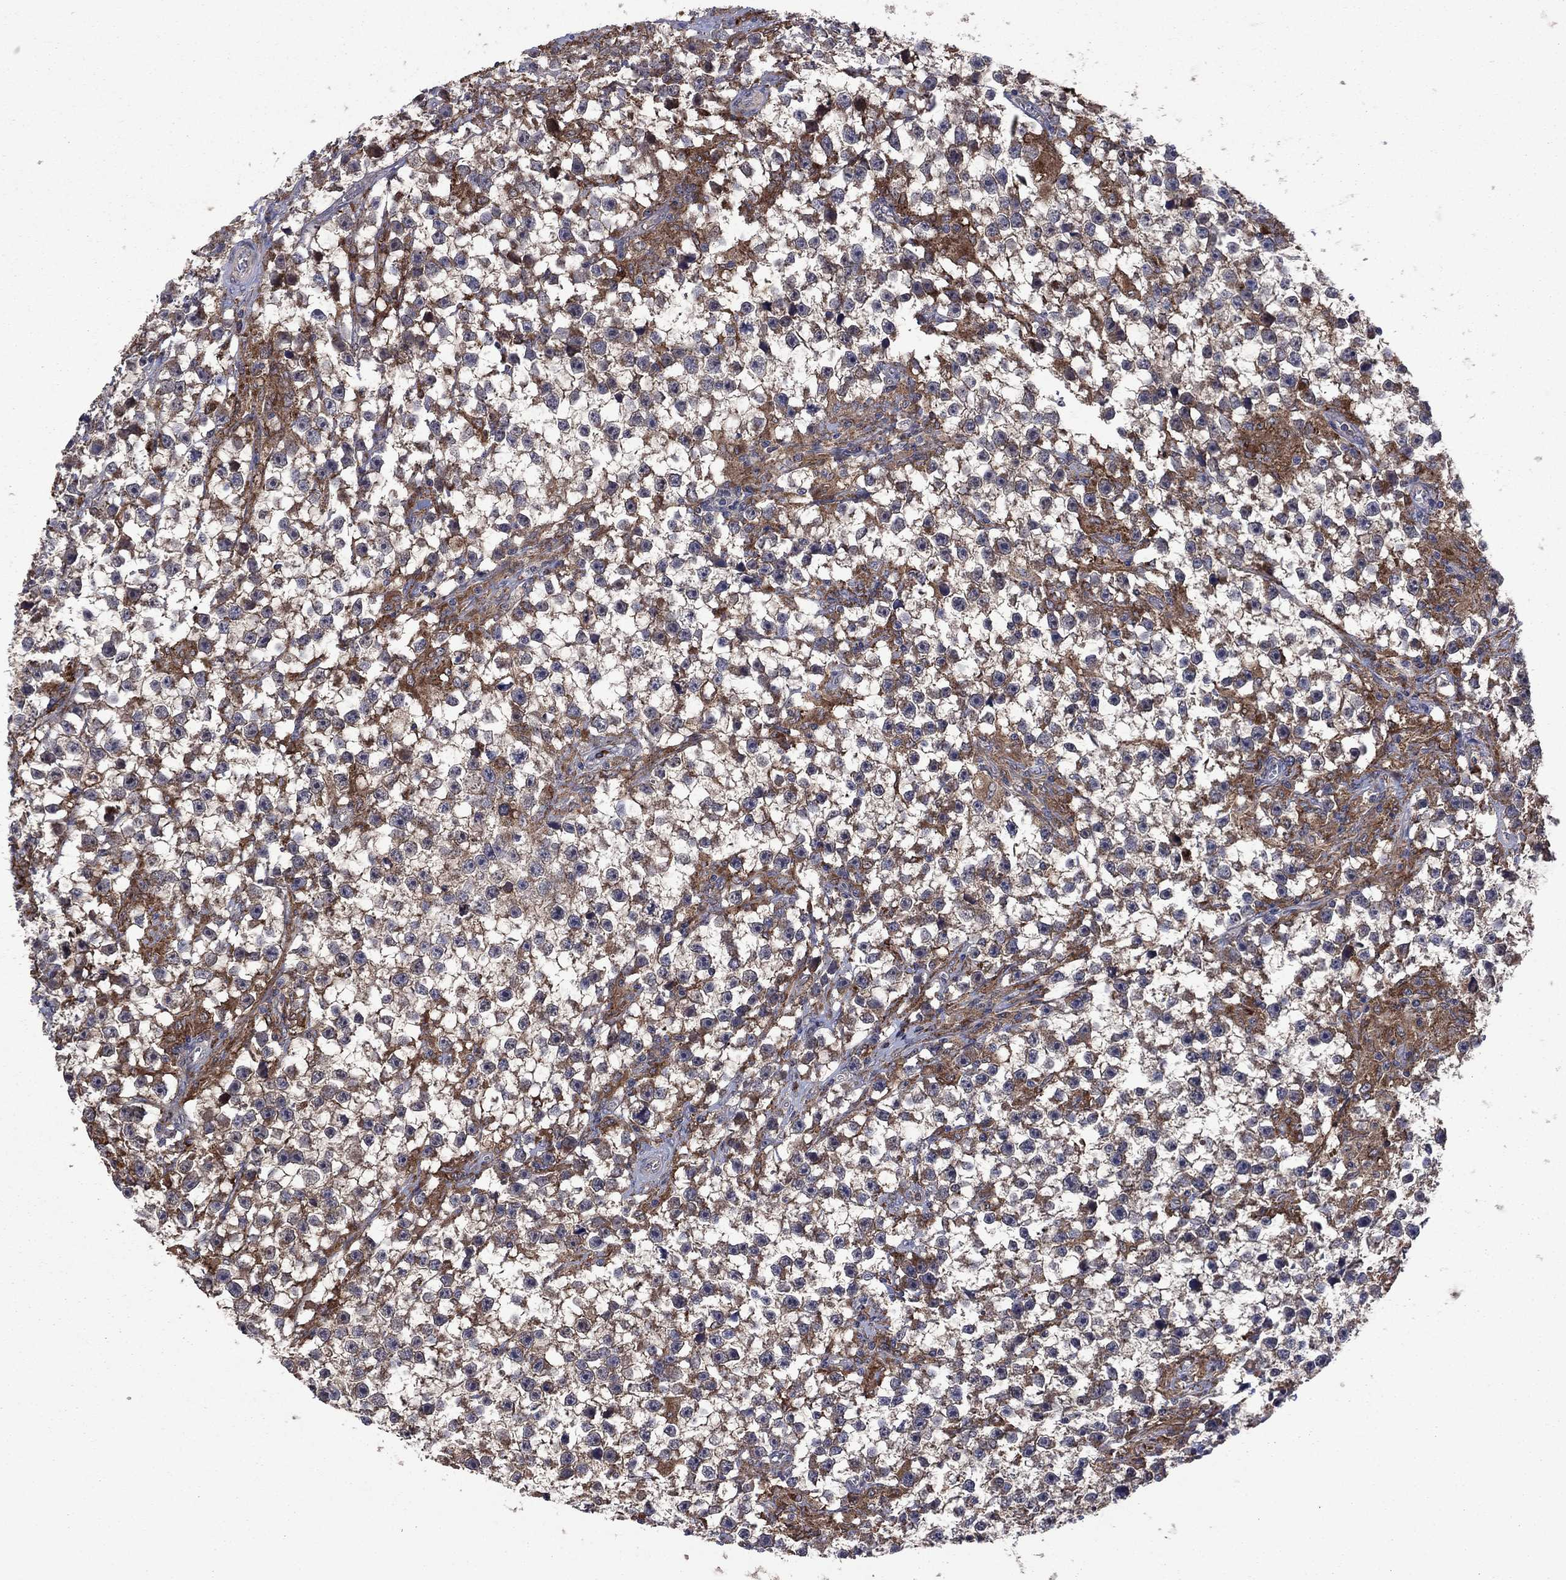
{"staining": {"intensity": "weak", "quantity": "25%-75%", "location": "cytoplasmic/membranous"}, "tissue": "testis cancer", "cell_type": "Tumor cells", "image_type": "cancer", "snomed": [{"axis": "morphology", "description": "Seminoma, NOS"}, {"axis": "topography", "description": "Testis"}], "caption": "Protein staining exhibits weak cytoplasmic/membranous positivity in approximately 25%-75% of tumor cells in testis seminoma.", "gene": "MEA1", "patient": {"sex": "male", "age": 59}}